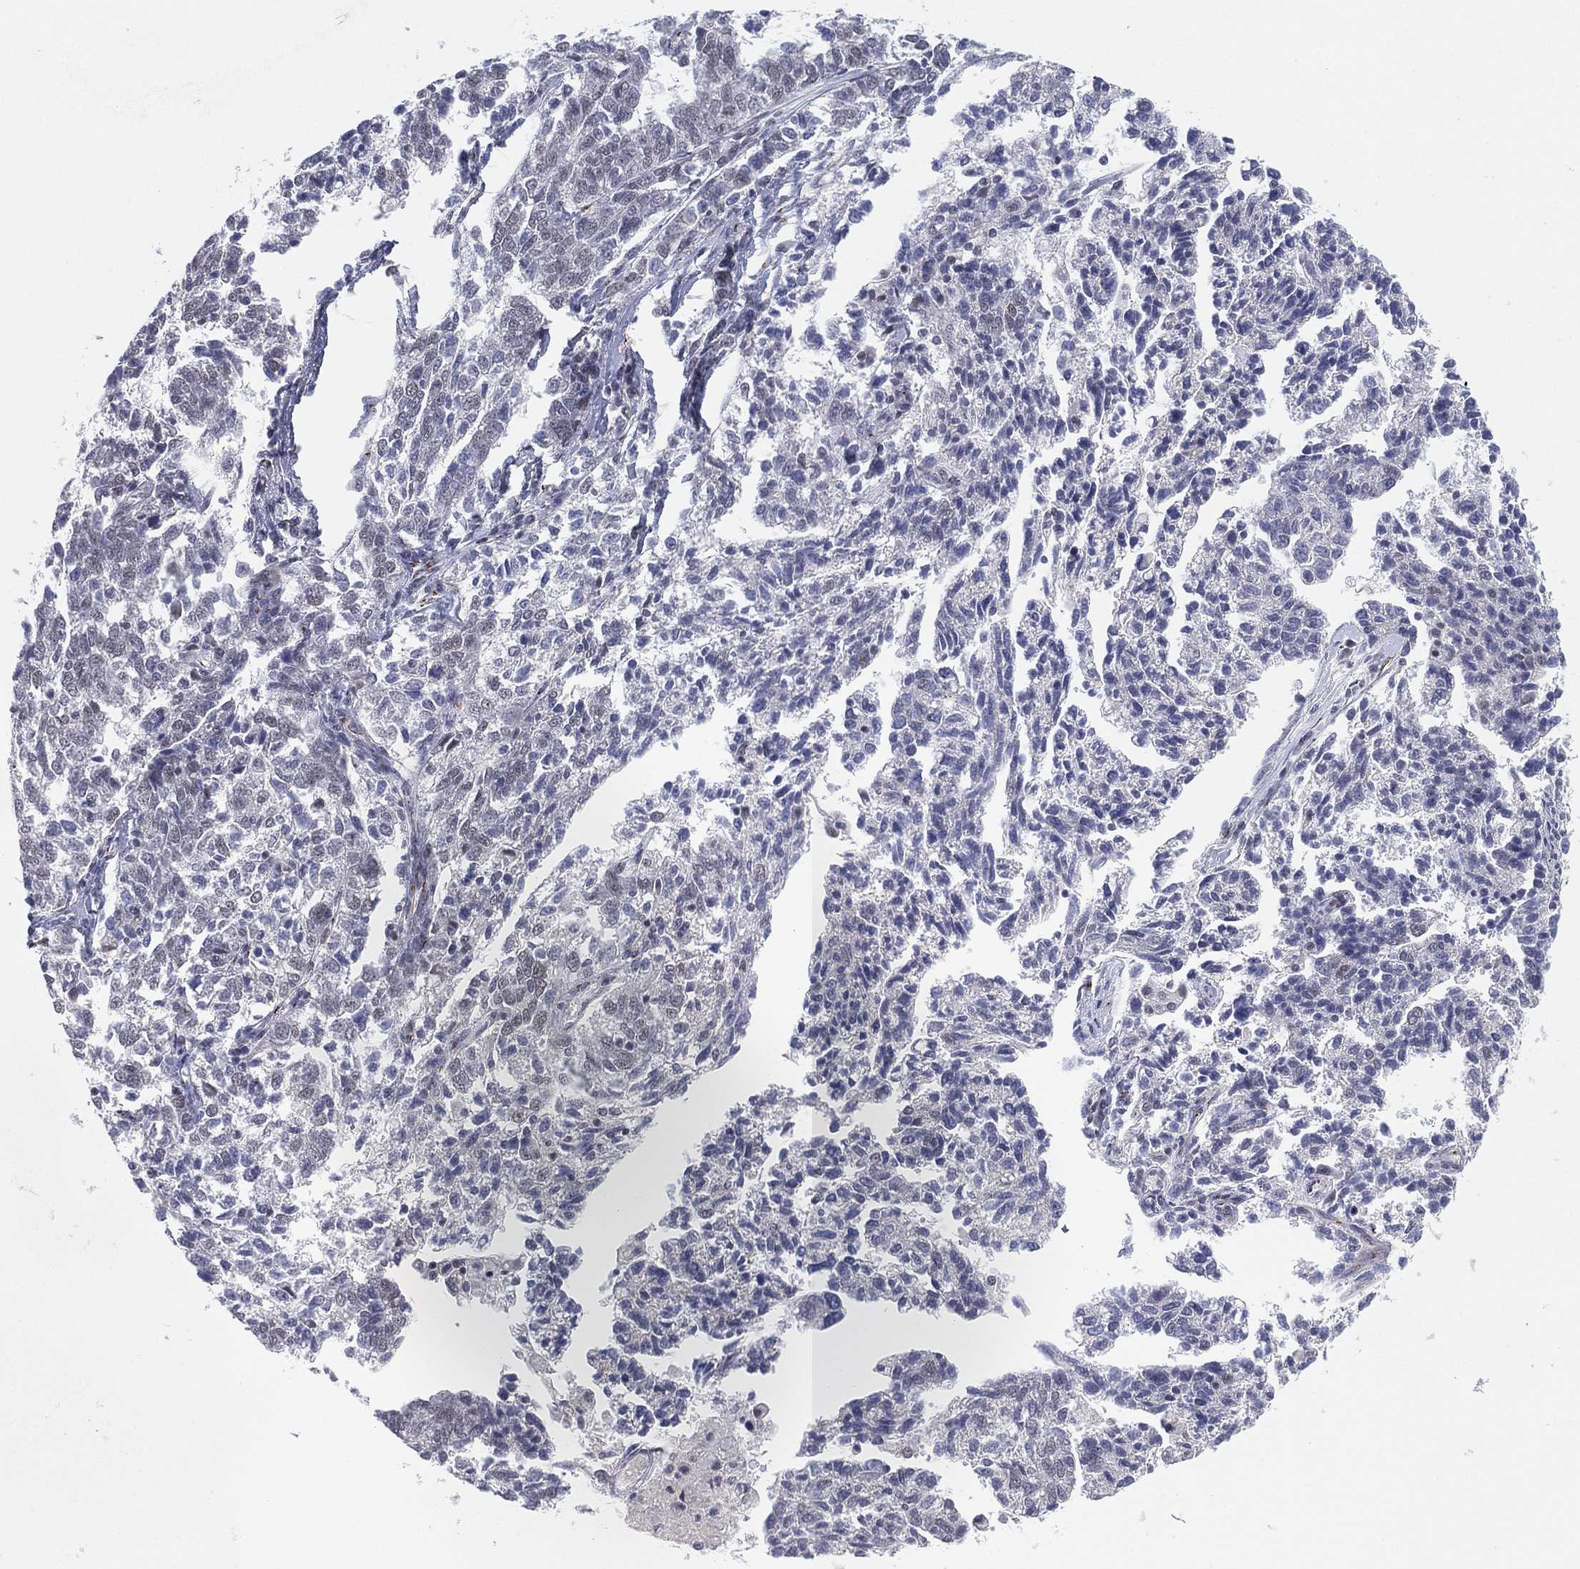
{"staining": {"intensity": "negative", "quantity": "none", "location": "none"}, "tissue": "ovarian cancer", "cell_type": "Tumor cells", "image_type": "cancer", "snomed": [{"axis": "morphology", "description": "Cystadenocarcinoma, serous, NOS"}, {"axis": "topography", "description": "Ovary"}], "caption": "High magnification brightfield microscopy of ovarian cancer stained with DAB (brown) and counterstained with hematoxylin (blue): tumor cells show no significant expression.", "gene": "CD177", "patient": {"sex": "female", "age": 71}}